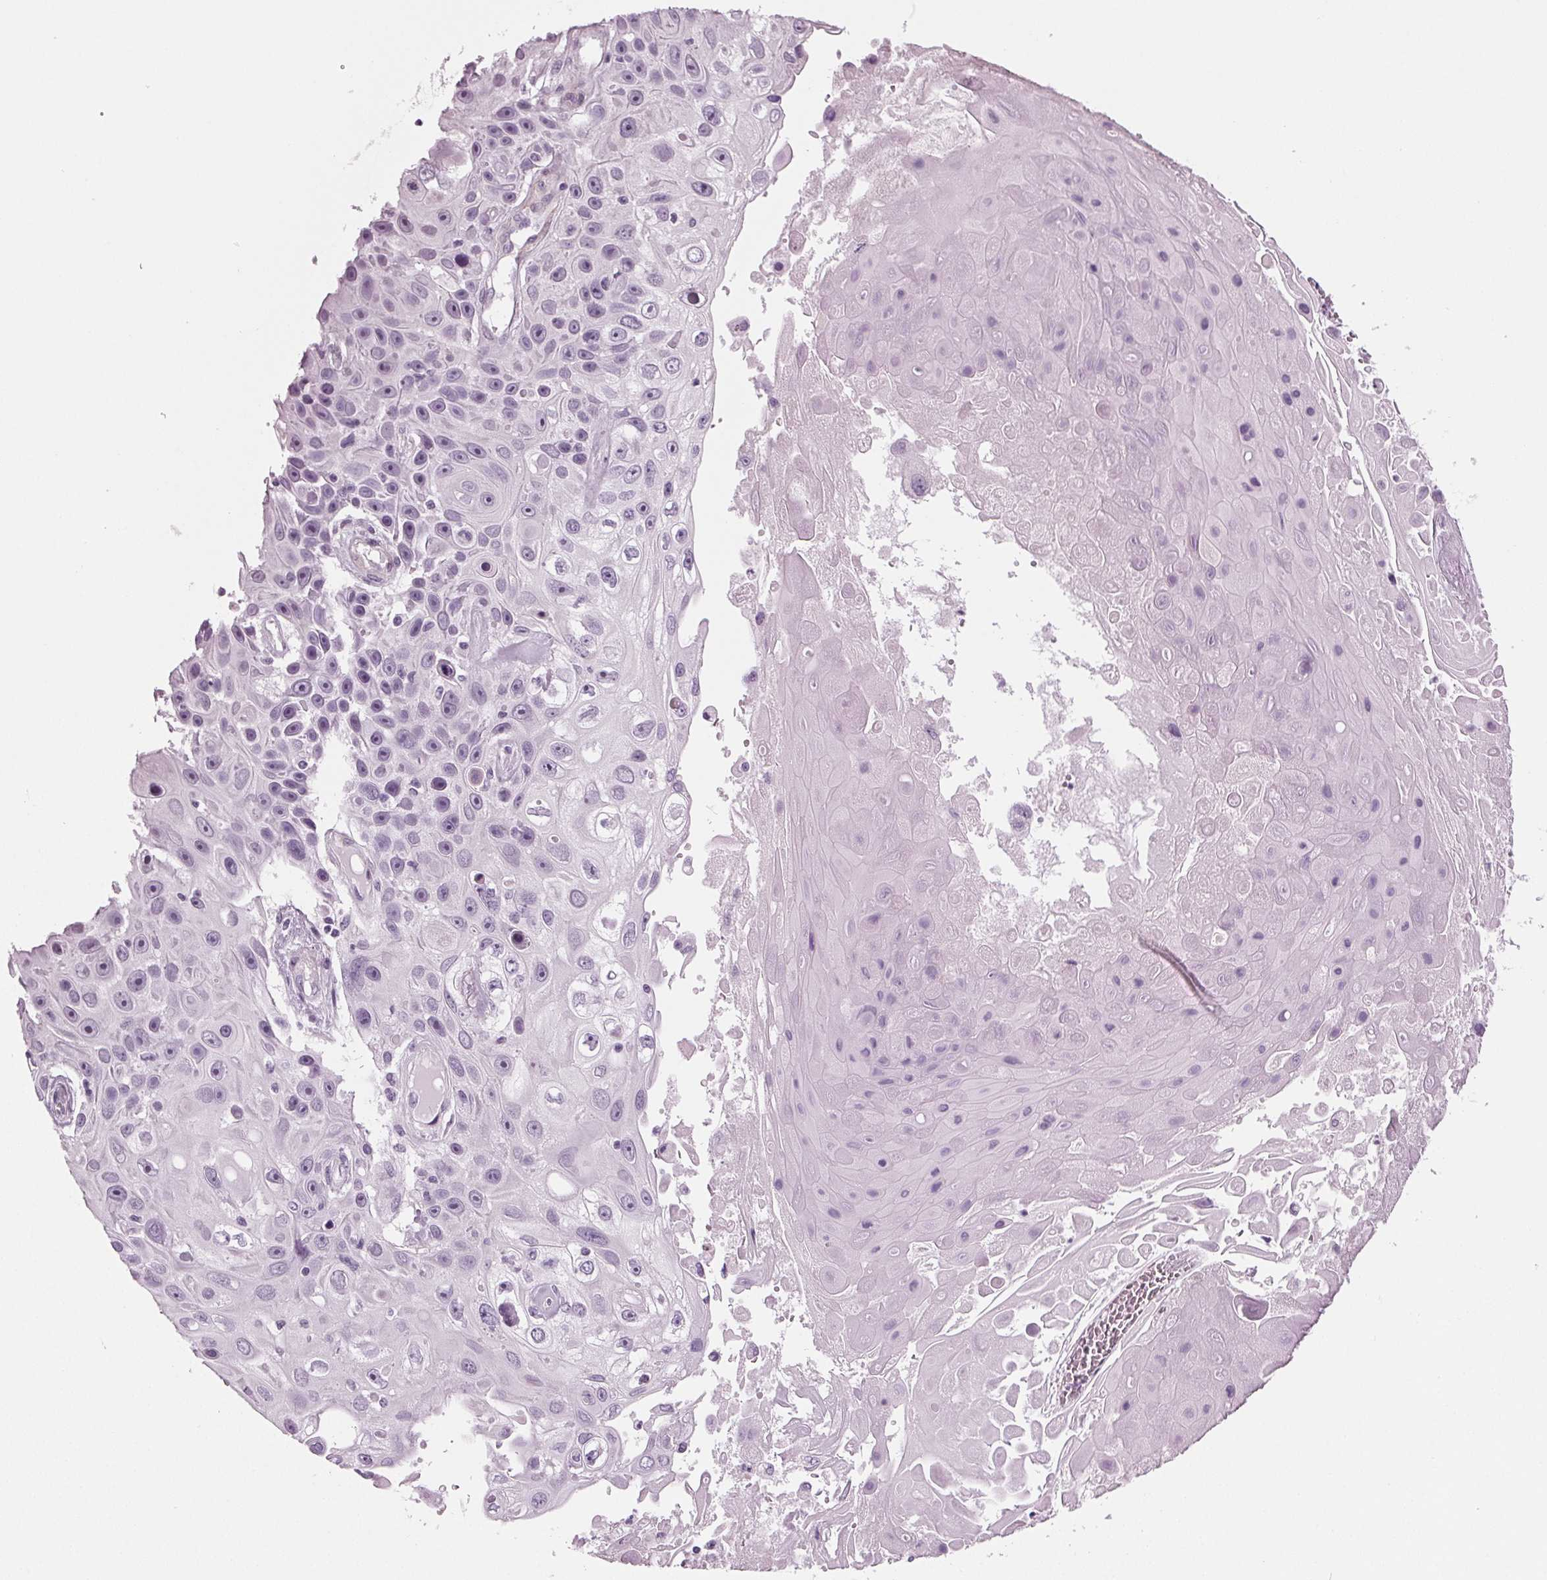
{"staining": {"intensity": "negative", "quantity": "none", "location": "none"}, "tissue": "skin cancer", "cell_type": "Tumor cells", "image_type": "cancer", "snomed": [{"axis": "morphology", "description": "Squamous cell carcinoma, NOS"}, {"axis": "topography", "description": "Skin"}], "caption": "This photomicrograph is of squamous cell carcinoma (skin) stained with immunohistochemistry to label a protein in brown with the nuclei are counter-stained blue. There is no positivity in tumor cells.", "gene": "BHLHE22", "patient": {"sex": "male", "age": 82}}